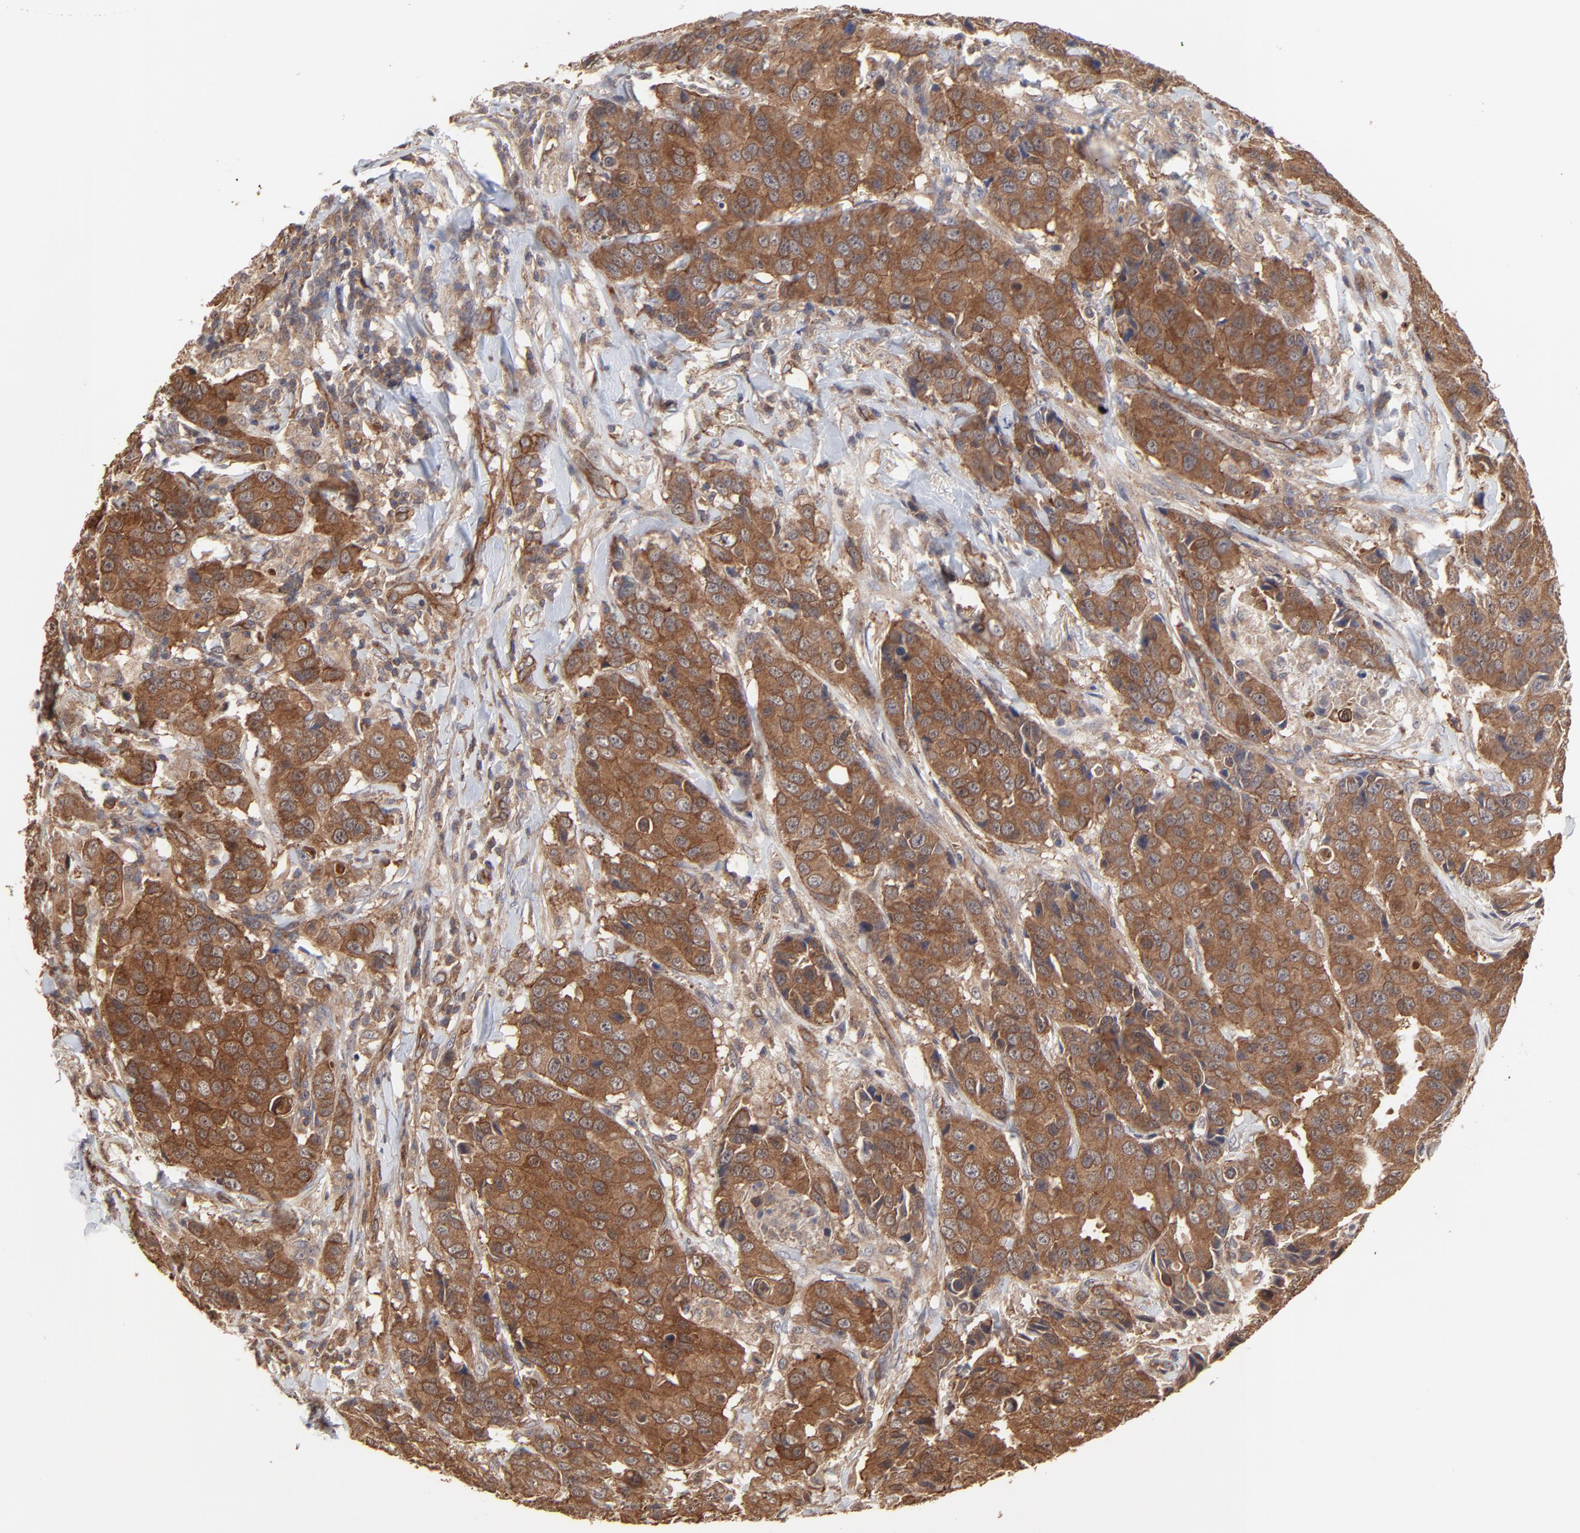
{"staining": {"intensity": "moderate", "quantity": ">75%", "location": "cytoplasmic/membranous"}, "tissue": "breast cancer", "cell_type": "Tumor cells", "image_type": "cancer", "snomed": [{"axis": "morphology", "description": "Duct carcinoma"}, {"axis": "topography", "description": "Breast"}], "caption": "Tumor cells demonstrate moderate cytoplasmic/membranous positivity in about >75% of cells in breast cancer. Immunohistochemistry stains the protein in brown and the nuclei are stained blue.", "gene": "ARMT1", "patient": {"sex": "female", "age": 54}}